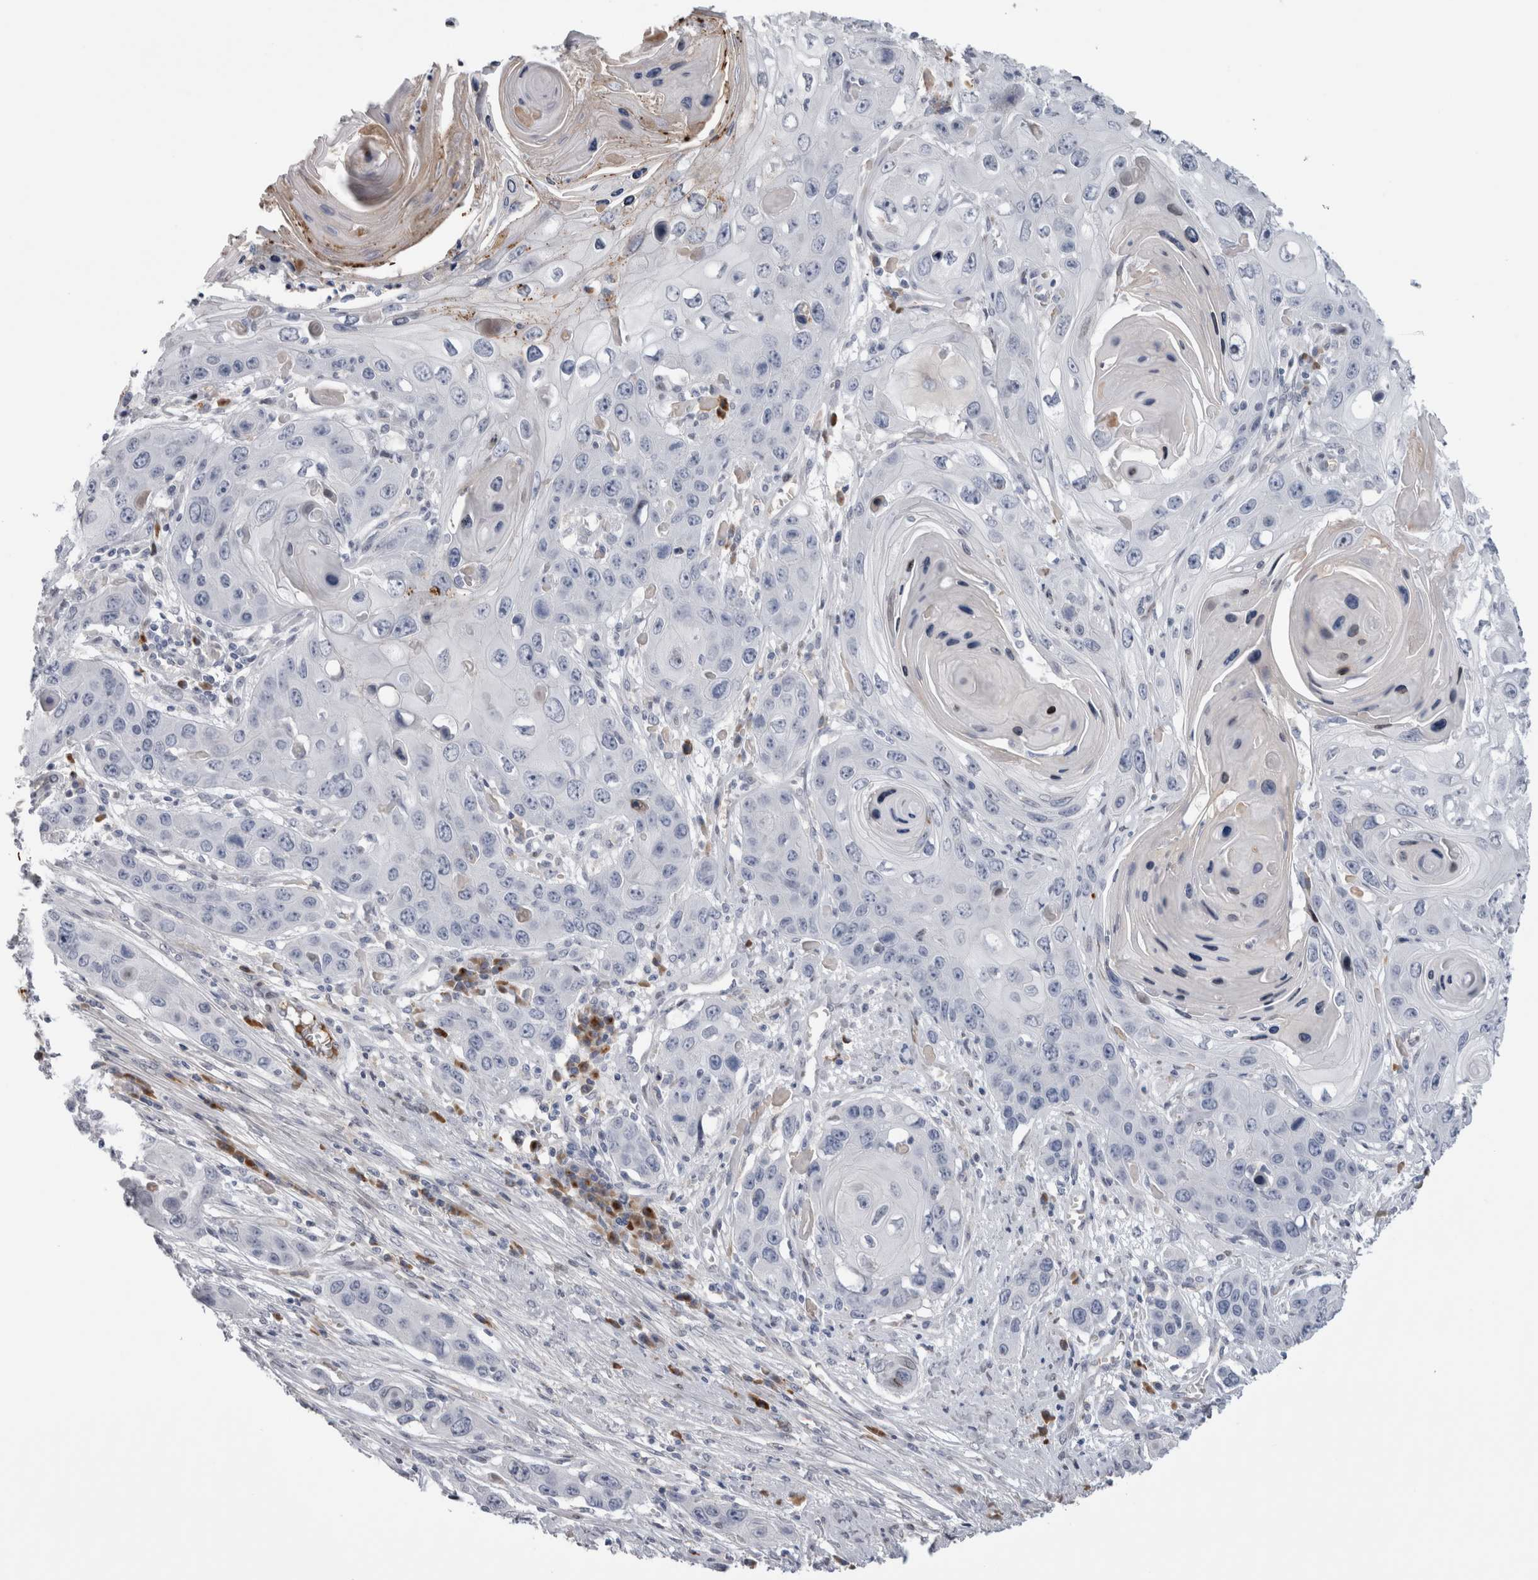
{"staining": {"intensity": "negative", "quantity": "none", "location": "none"}, "tissue": "skin cancer", "cell_type": "Tumor cells", "image_type": "cancer", "snomed": [{"axis": "morphology", "description": "Squamous cell carcinoma, NOS"}, {"axis": "topography", "description": "Skin"}], "caption": "Immunohistochemistry (IHC) of squamous cell carcinoma (skin) demonstrates no expression in tumor cells.", "gene": "DMTN", "patient": {"sex": "male", "age": 55}}